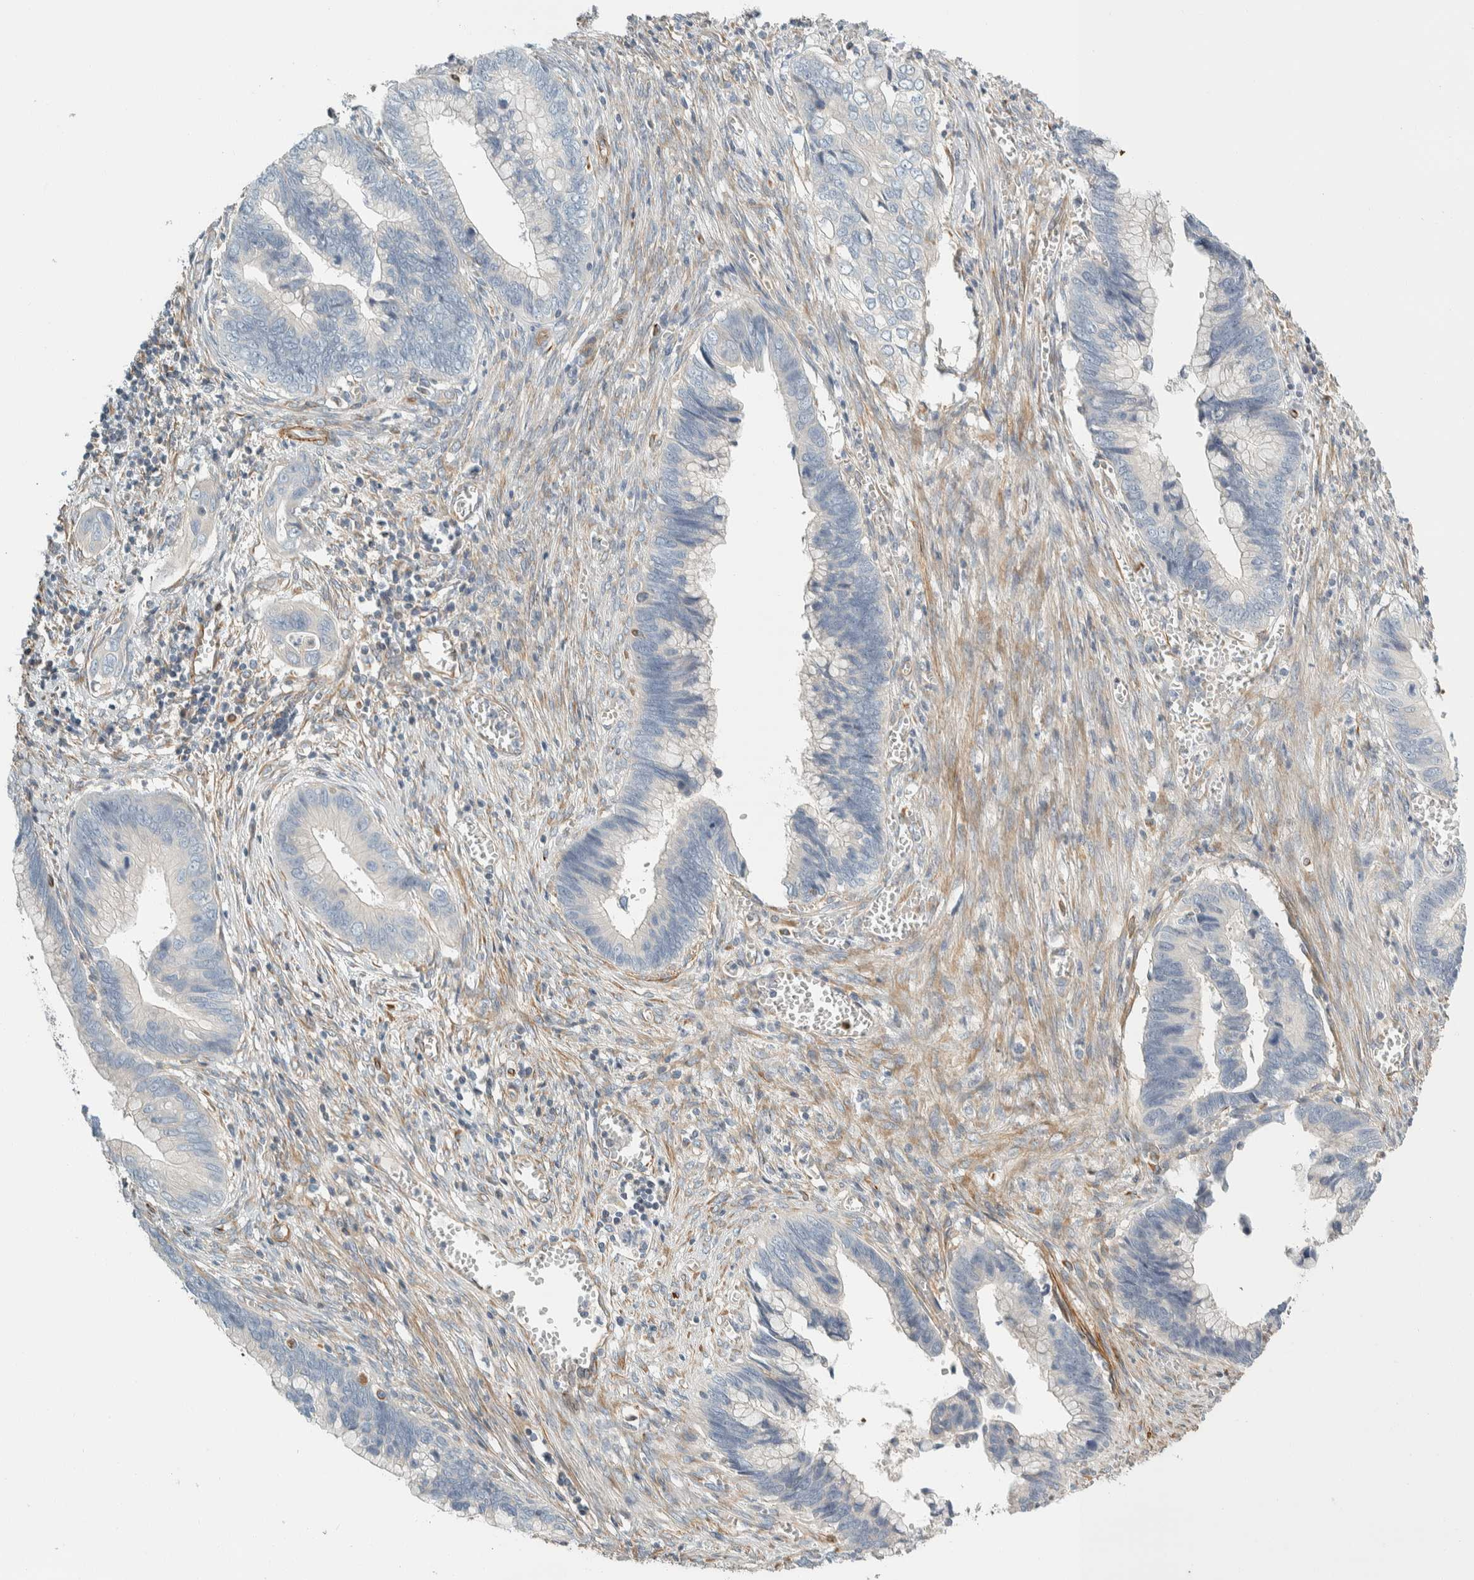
{"staining": {"intensity": "negative", "quantity": "none", "location": "none"}, "tissue": "cervical cancer", "cell_type": "Tumor cells", "image_type": "cancer", "snomed": [{"axis": "morphology", "description": "Adenocarcinoma, NOS"}, {"axis": "topography", "description": "Cervix"}], "caption": "A photomicrograph of human adenocarcinoma (cervical) is negative for staining in tumor cells. (Immunohistochemistry (ihc), brightfield microscopy, high magnification).", "gene": "CDR2", "patient": {"sex": "female", "age": 44}}